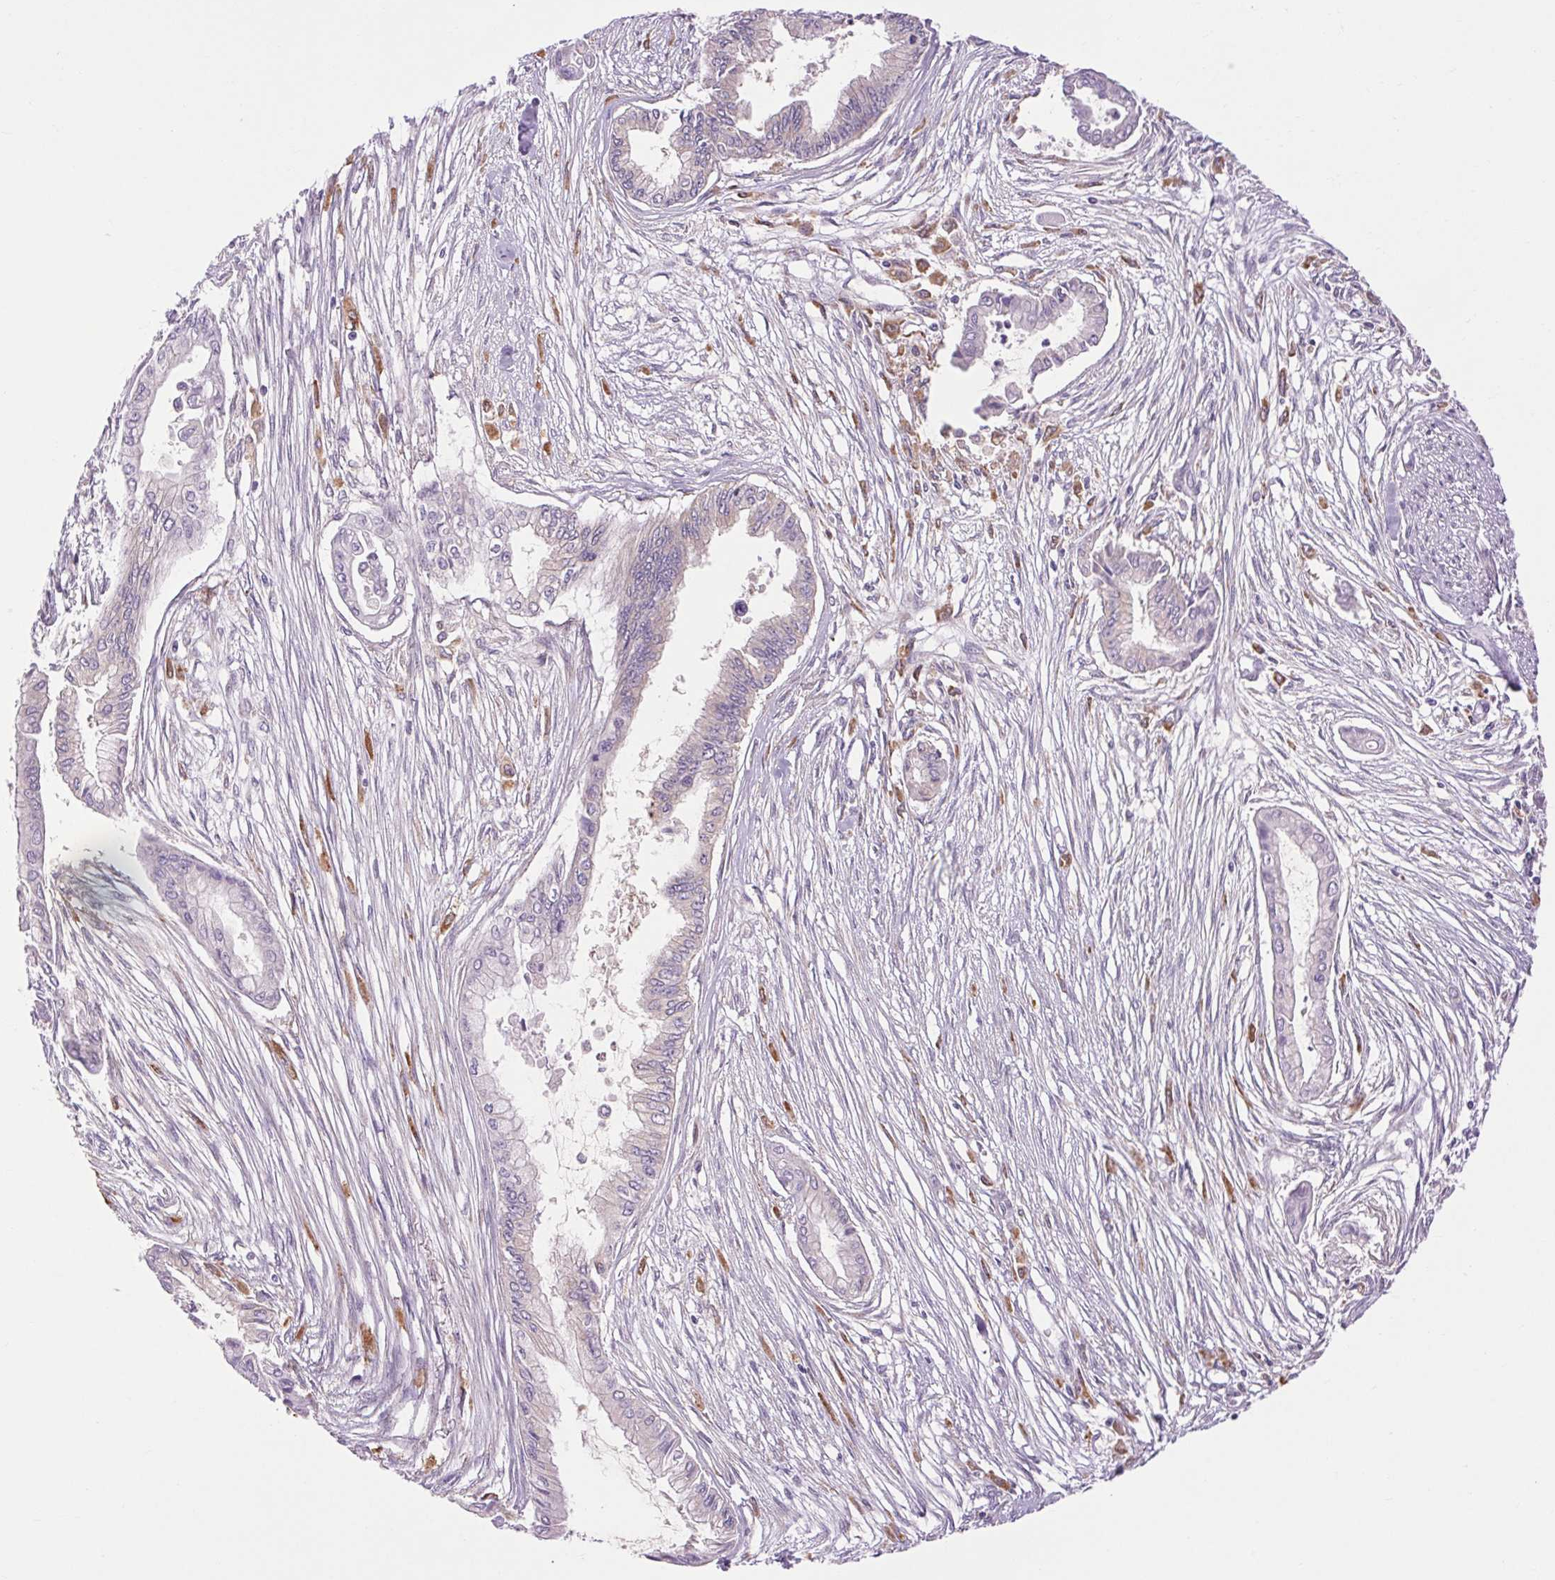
{"staining": {"intensity": "negative", "quantity": "none", "location": "none"}, "tissue": "pancreatic cancer", "cell_type": "Tumor cells", "image_type": "cancer", "snomed": [{"axis": "morphology", "description": "Adenocarcinoma, NOS"}, {"axis": "topography", "description": "Pancreas"}], "caption": "Tumor cells are negative for brown protein staining in pancreatic cancer (adenocarcinoma). Brightfield microscopy of immunohistochemistry stained with DAB (3,3'-diaminobenzidine) (brown) and hematoxylin (blue), captured at high magnification.", "gene": "SOWAHC", "patient": {"sex": "female", "age": 68}}